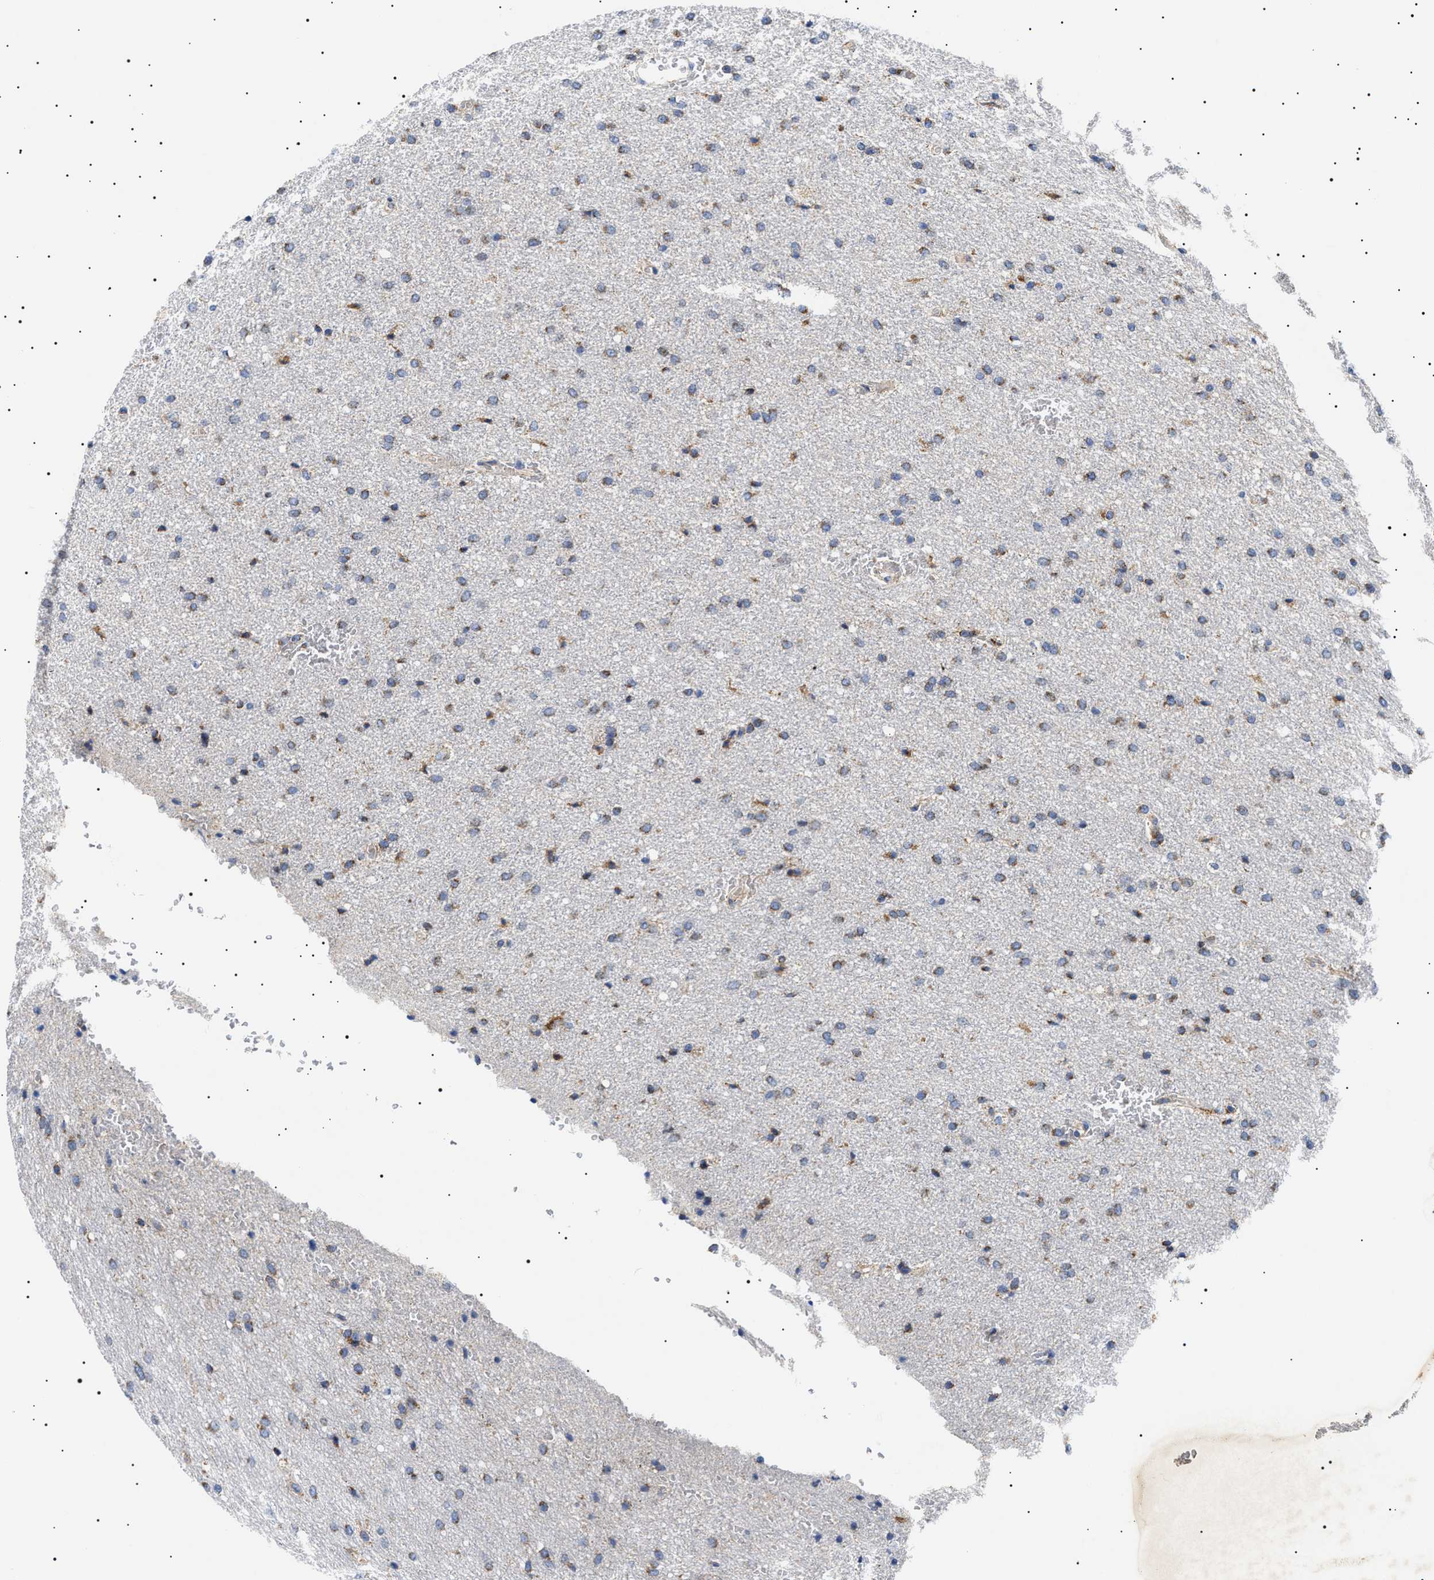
{"staining": {"intensity": "strong", "quantity": "25%-75%", "location": "cytoplasmic/membranous"}, "tissue": "glioma", "cell_type": "Tumor cells", "image_type": "cancer", "snomed": [{"axis": "morphology", "description": "Glioma, malignant, Low grade"}, {"axis": "topography", "description": "Brain"}], "caption": "Malignant glioma (low-grade) stained for a protein (brown) displays strong cytoplasmic/membranous positive staining in approximately 25%-75% of tumor cells.", "gene": "CHRDL2", "patient": {"sex": "female", "age": 37}}